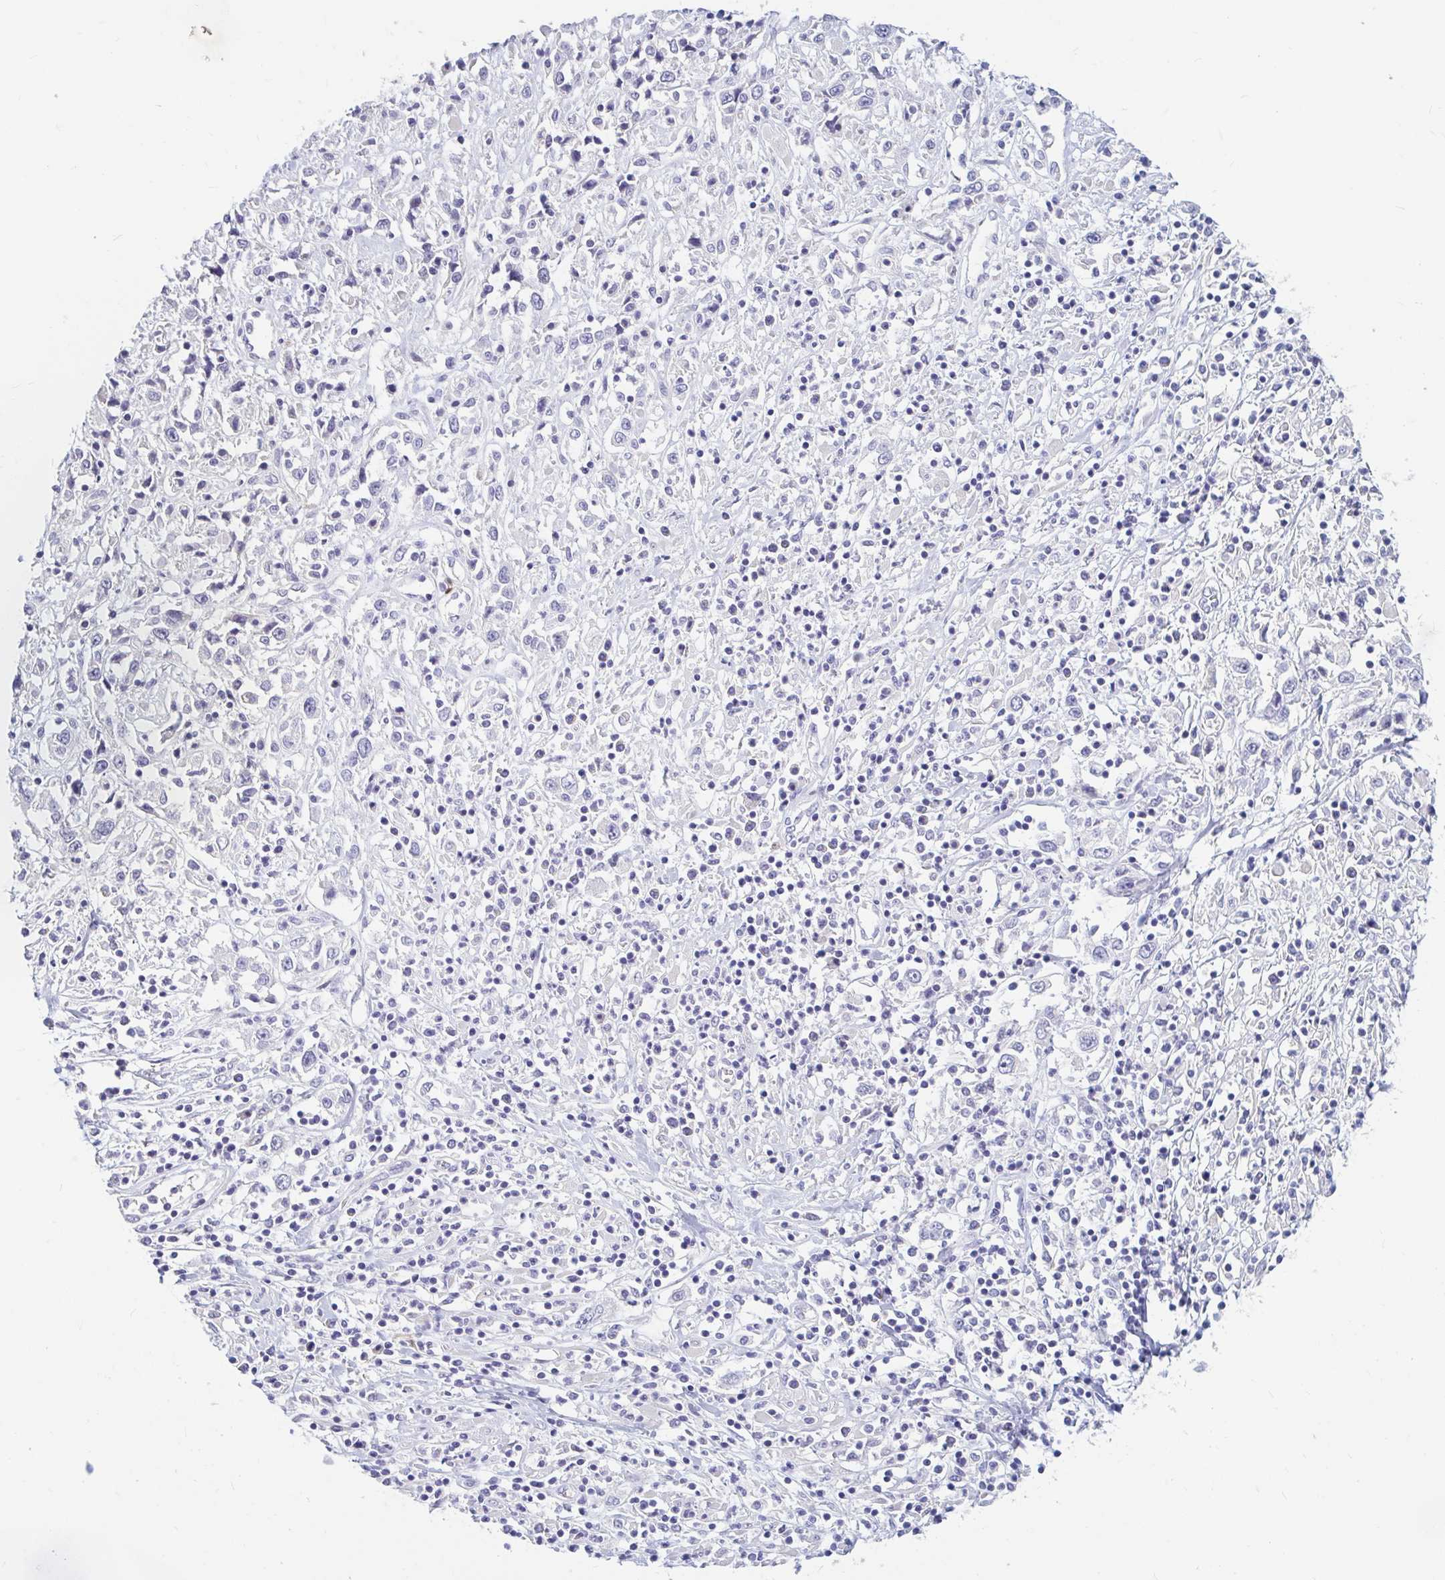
{"staining": {"intensity": "negative", "quantity": "none", "location": "none"}, "tissue": "cervical cancer", "cell_type": "Tumor cells", "image_type": "cancer", "snomed": [{"axis": "morphology", "description": "Adenocarcinoma, NOS"}, {"axis": "topography", "description": "Cervix"}], "caption": "DAB immunohistochemical staining of cervical adenocarcinoma displays no significant staining in tumor cells.", "gene": "ADH1A", "patient": {"sex": "female", "age": 40}}